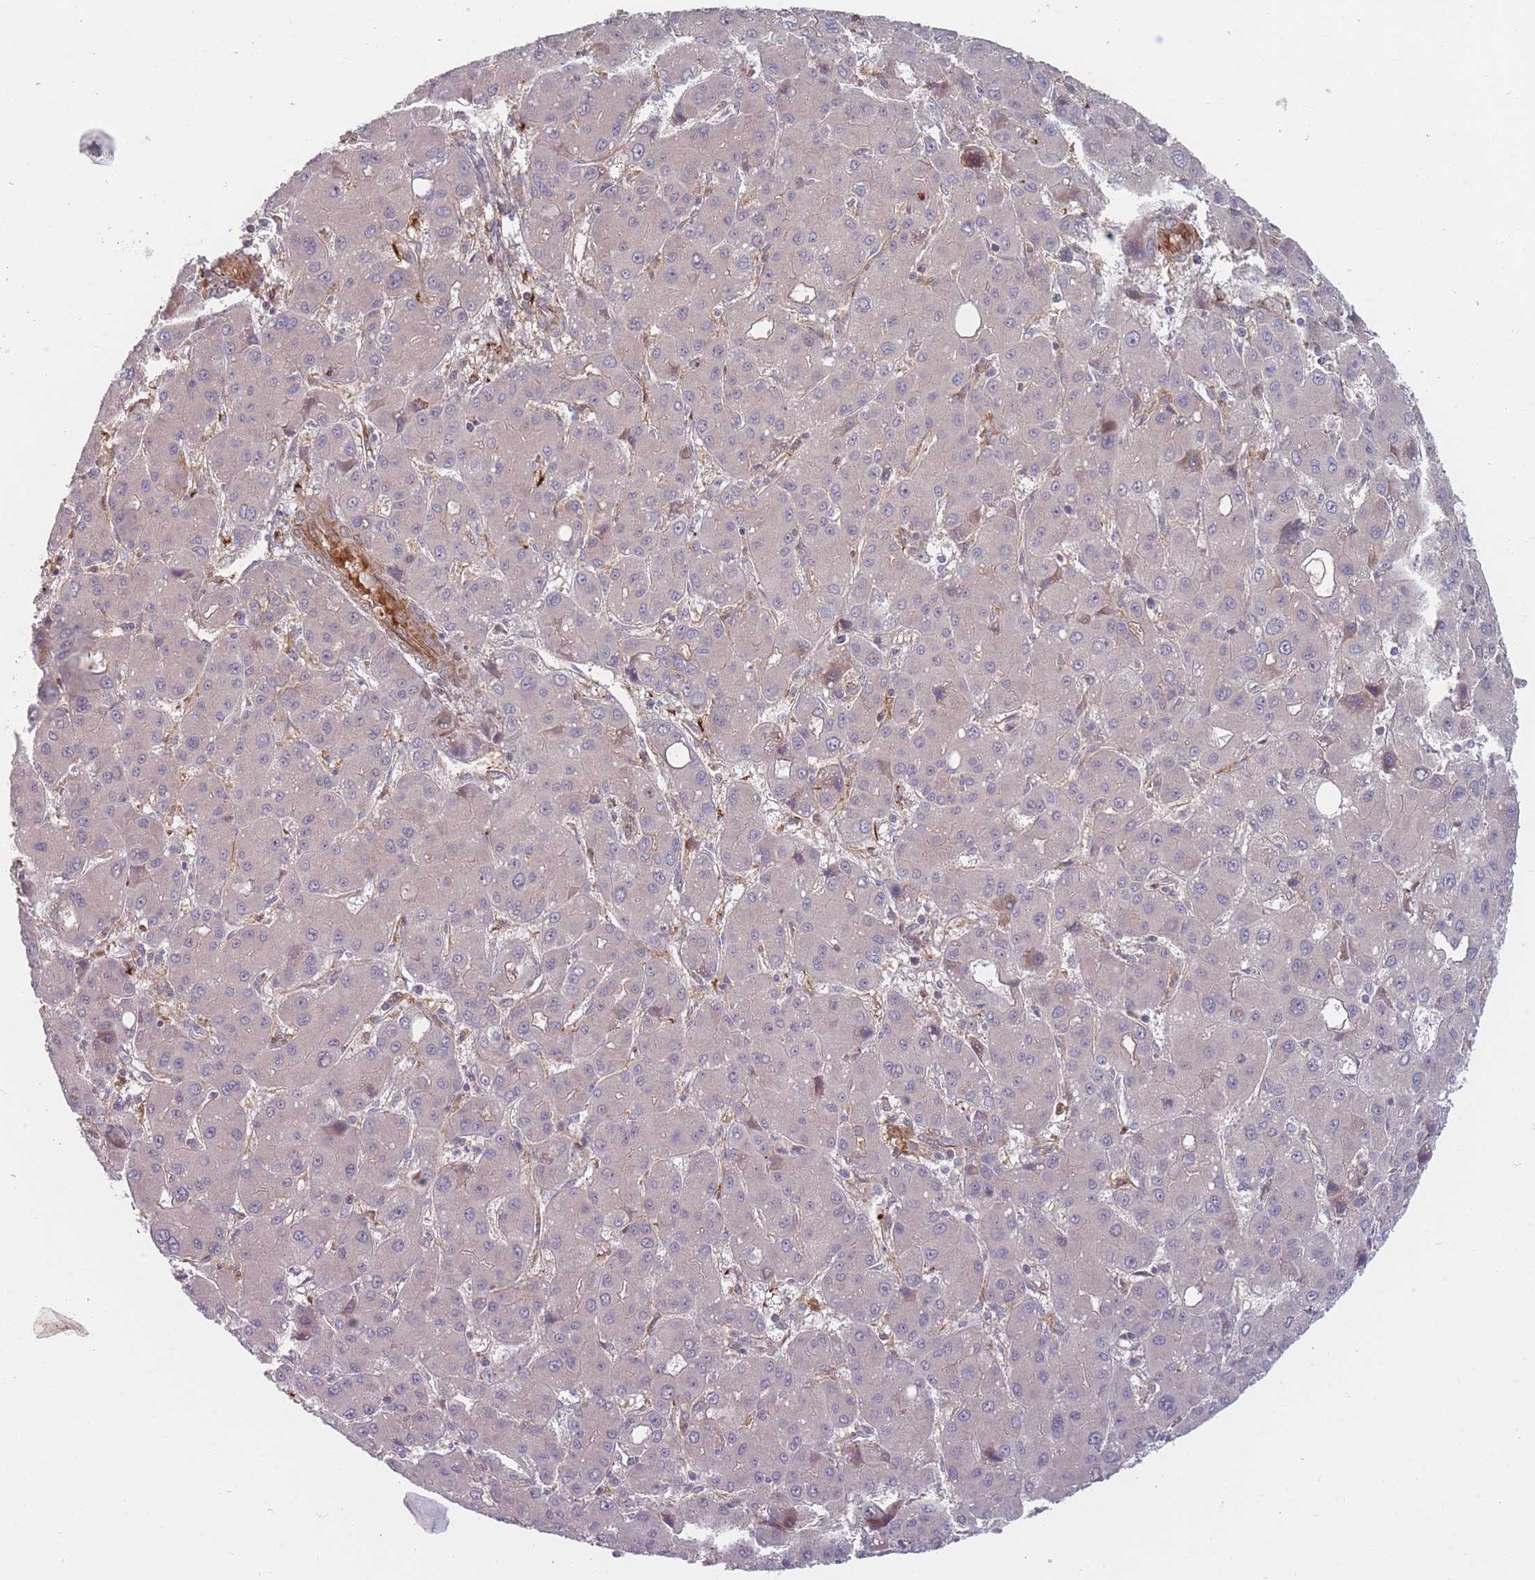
{"staining": {"intensity": "negative", "quantity": "none", "location": "none"}, "tissue": "liver cancer", "cell_type": "Tumor cells", "image_type": "cancer", "snomed": [{"axis": "morphology", "description": "Carcinoma, Hepatocellular, NOS"}, {"axis": "topography", "description": "Liver"}], "caption": "The image shows no staining of tumor cells in liver cancer (hepatocellular carcinoma).", "gene": "EEF1AKMT2", "patient": {"sex": "male", "age": 55}}